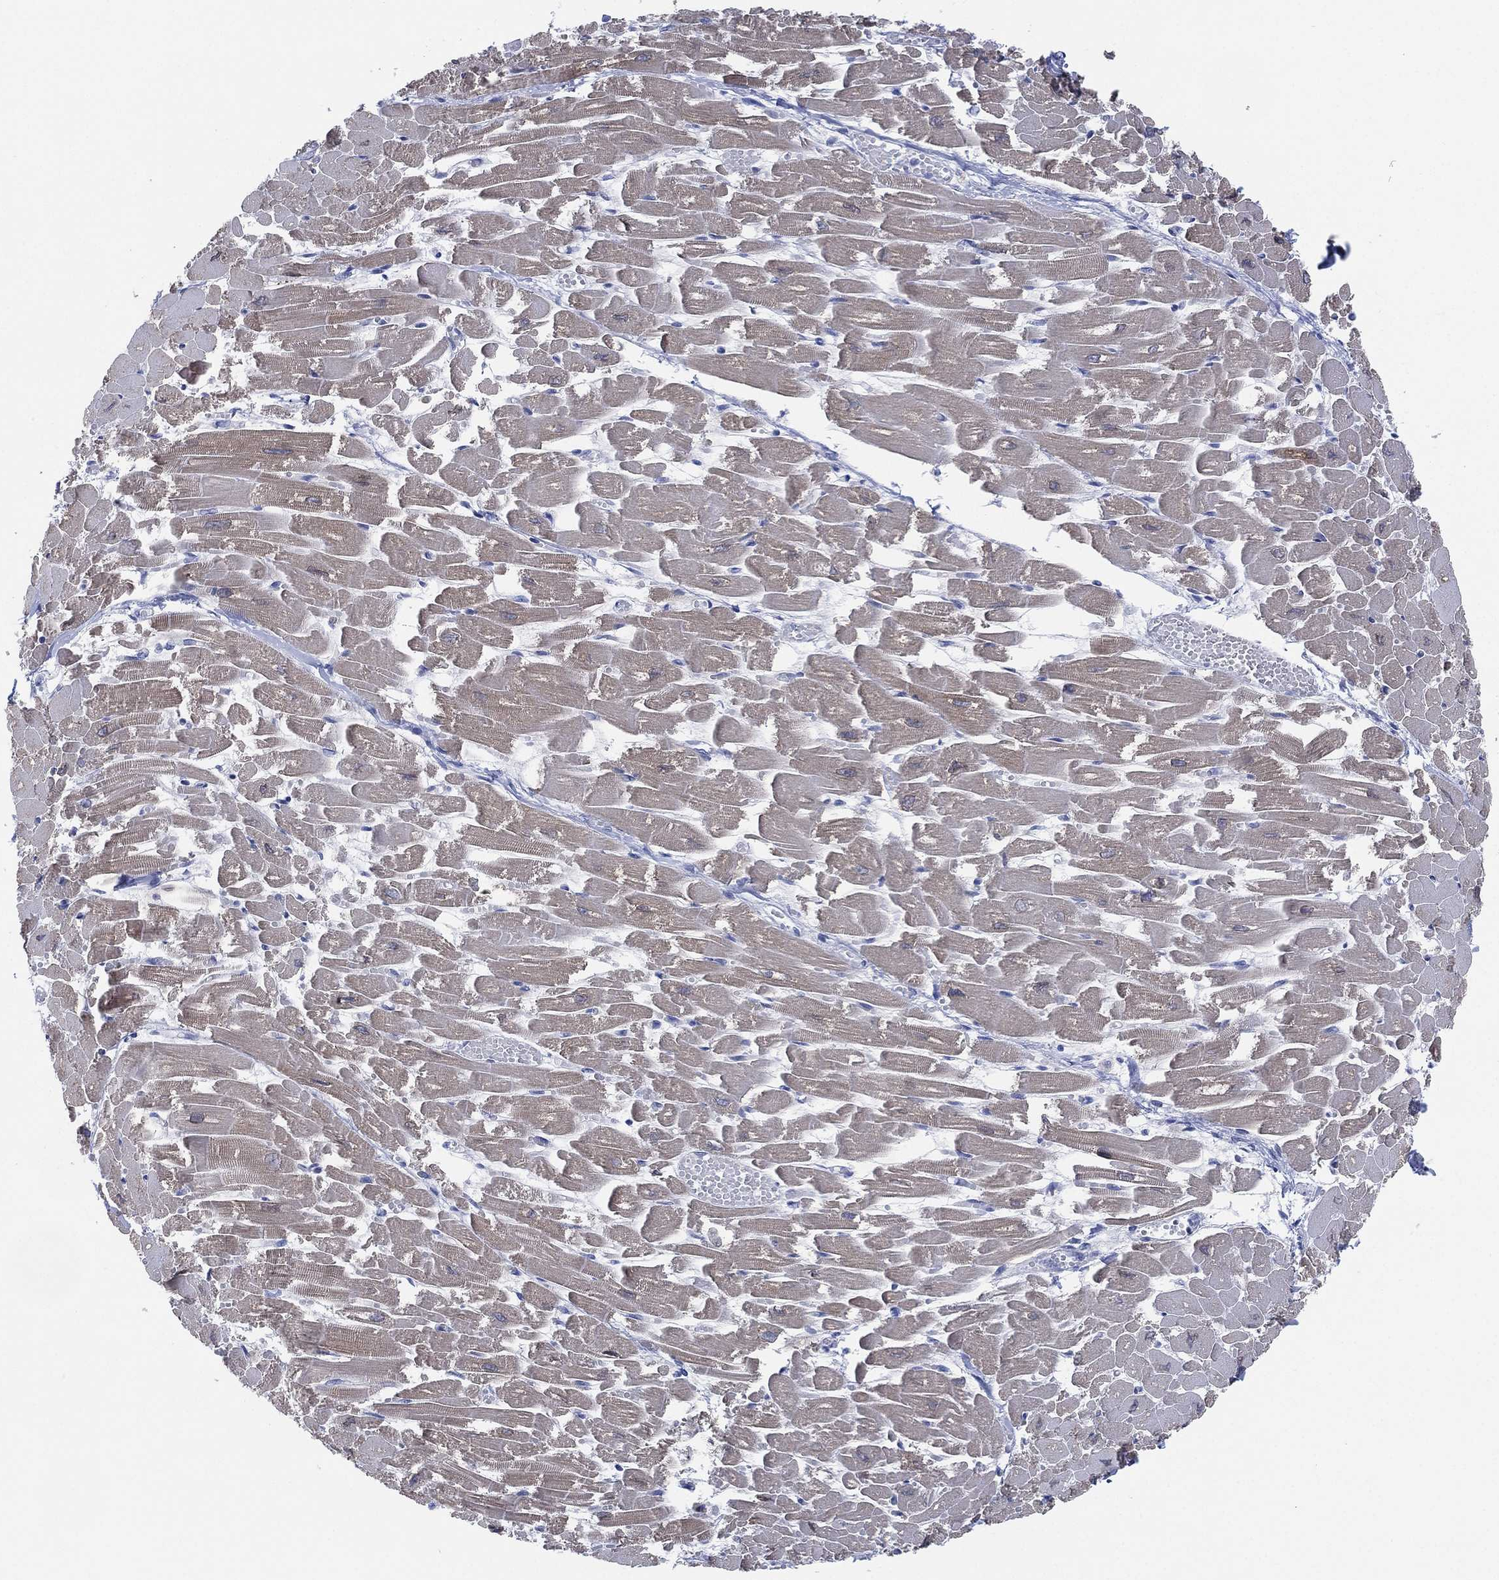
{"staining": {"intensity": "weak", "quantity": "25%-75%", "location": "cytoplasmic/membranous"}, "tissue": "heart muscle", "cell_type": "Cardiomyocytes", "image_type": "normal", "snomed": [{"axis": "morphology", "description": "Normal tissue, NOS"}, {"axis": "topography", "description": "Heart"}], "caption": "This photomicrograph demonstrates normal heart muscle stained with IHC to label a protein in brown. The cytoplasmic/membranous of cardiomyocytes show weak positivity for the protein. Nuclei are counter-stained blue.", "gene": "ADAD2", "patient": {"sex": "female", "age": 52}}